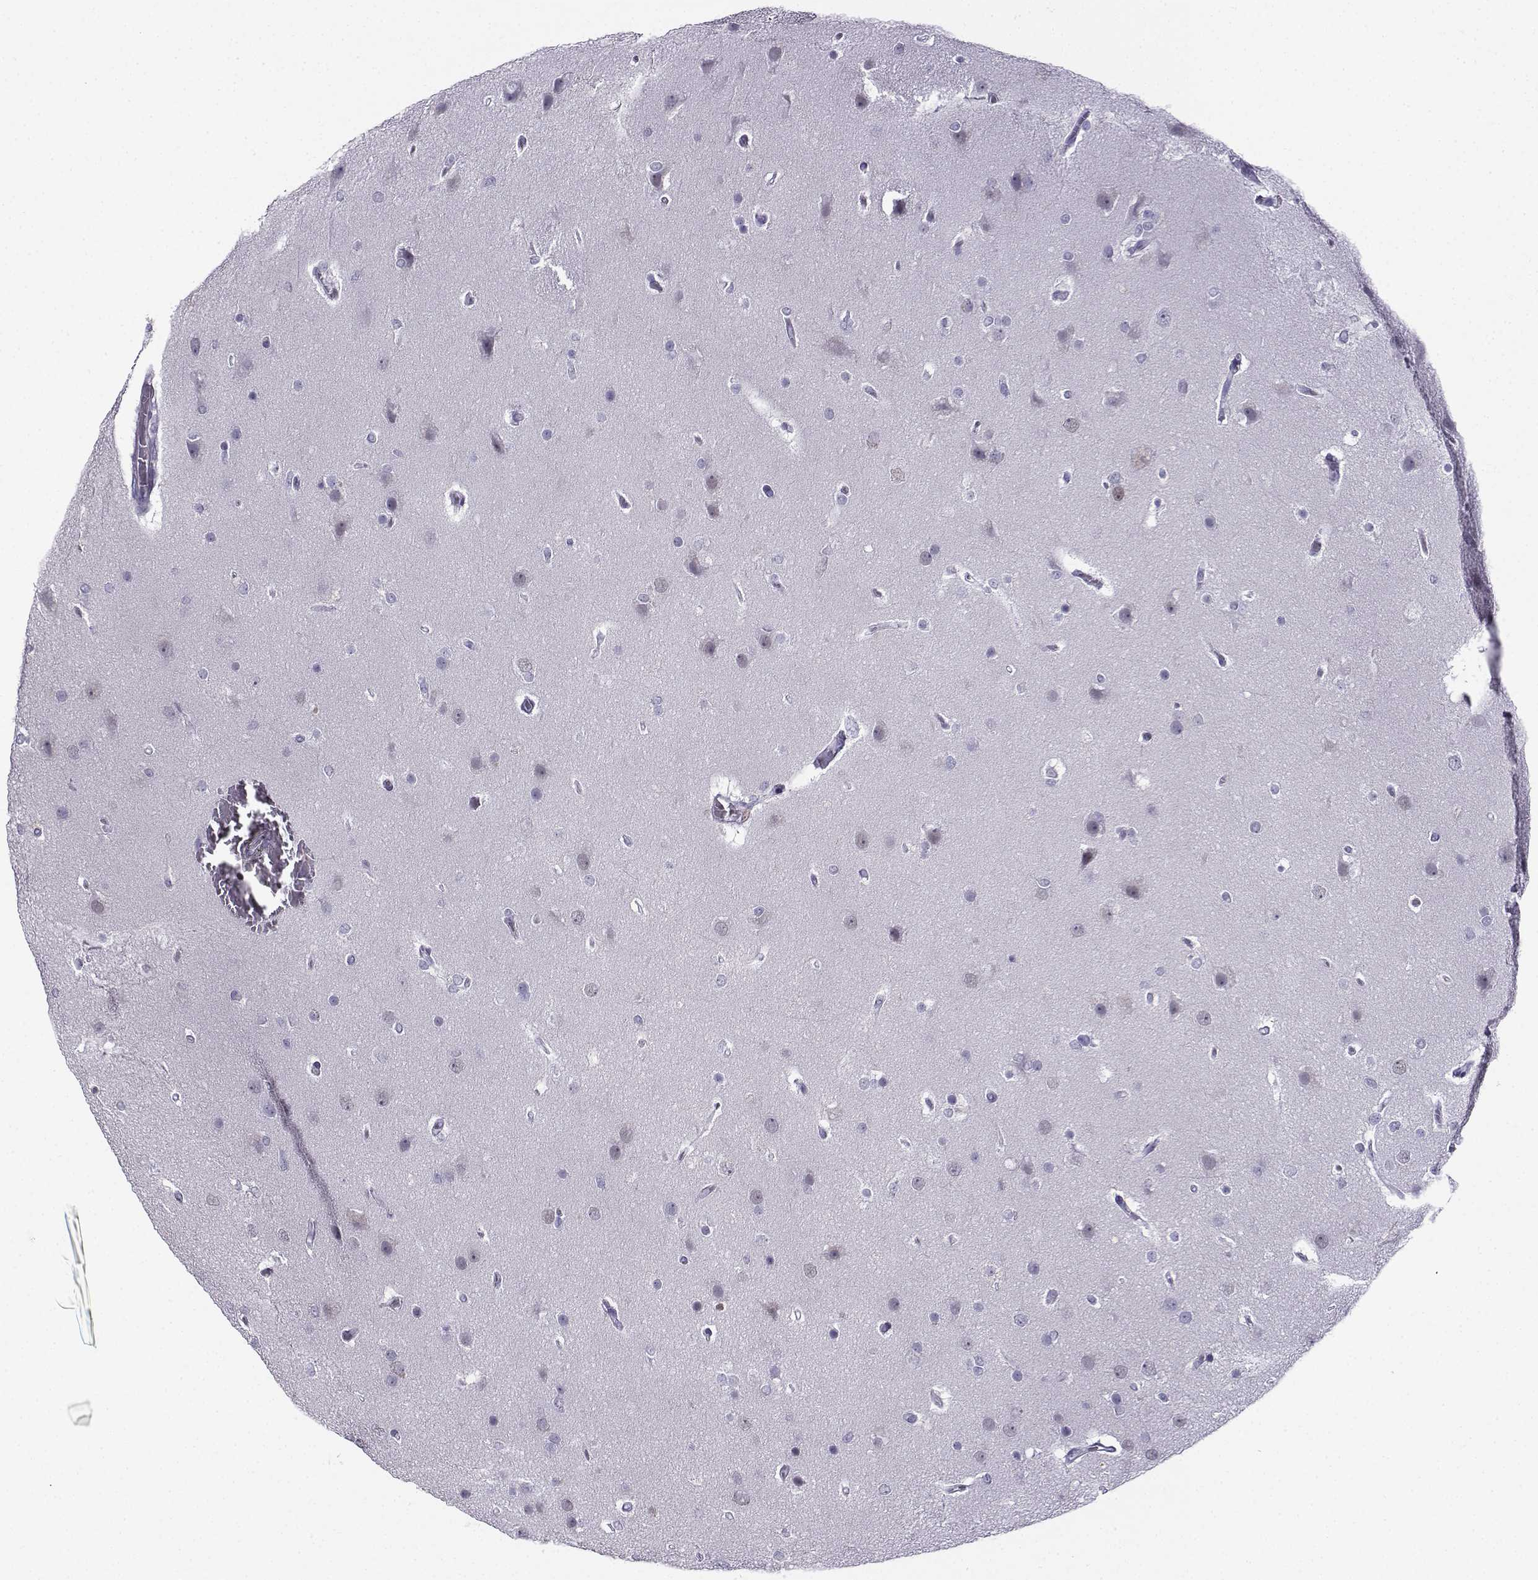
{"staining": {"intensity": "negative", "quantity": "none", "location": "none"}, "tissue": "glioma", "cell_type": "Tumor cells", "image_type": "cancer", "snomed": [{"axis": "morphology", "description": "Glioma, malignant, High grade"}, {"axis": "topography", "description": "Brain"}], "caption": "Immunohistochemistry (IHC) of glioma exhibits no positivity in tumor cells. (DAB immunohistochemistry (IHC) with hematoxylin counter stain).", "gene": "KIF17", "patient": {"sex": "female", "age": 61}}